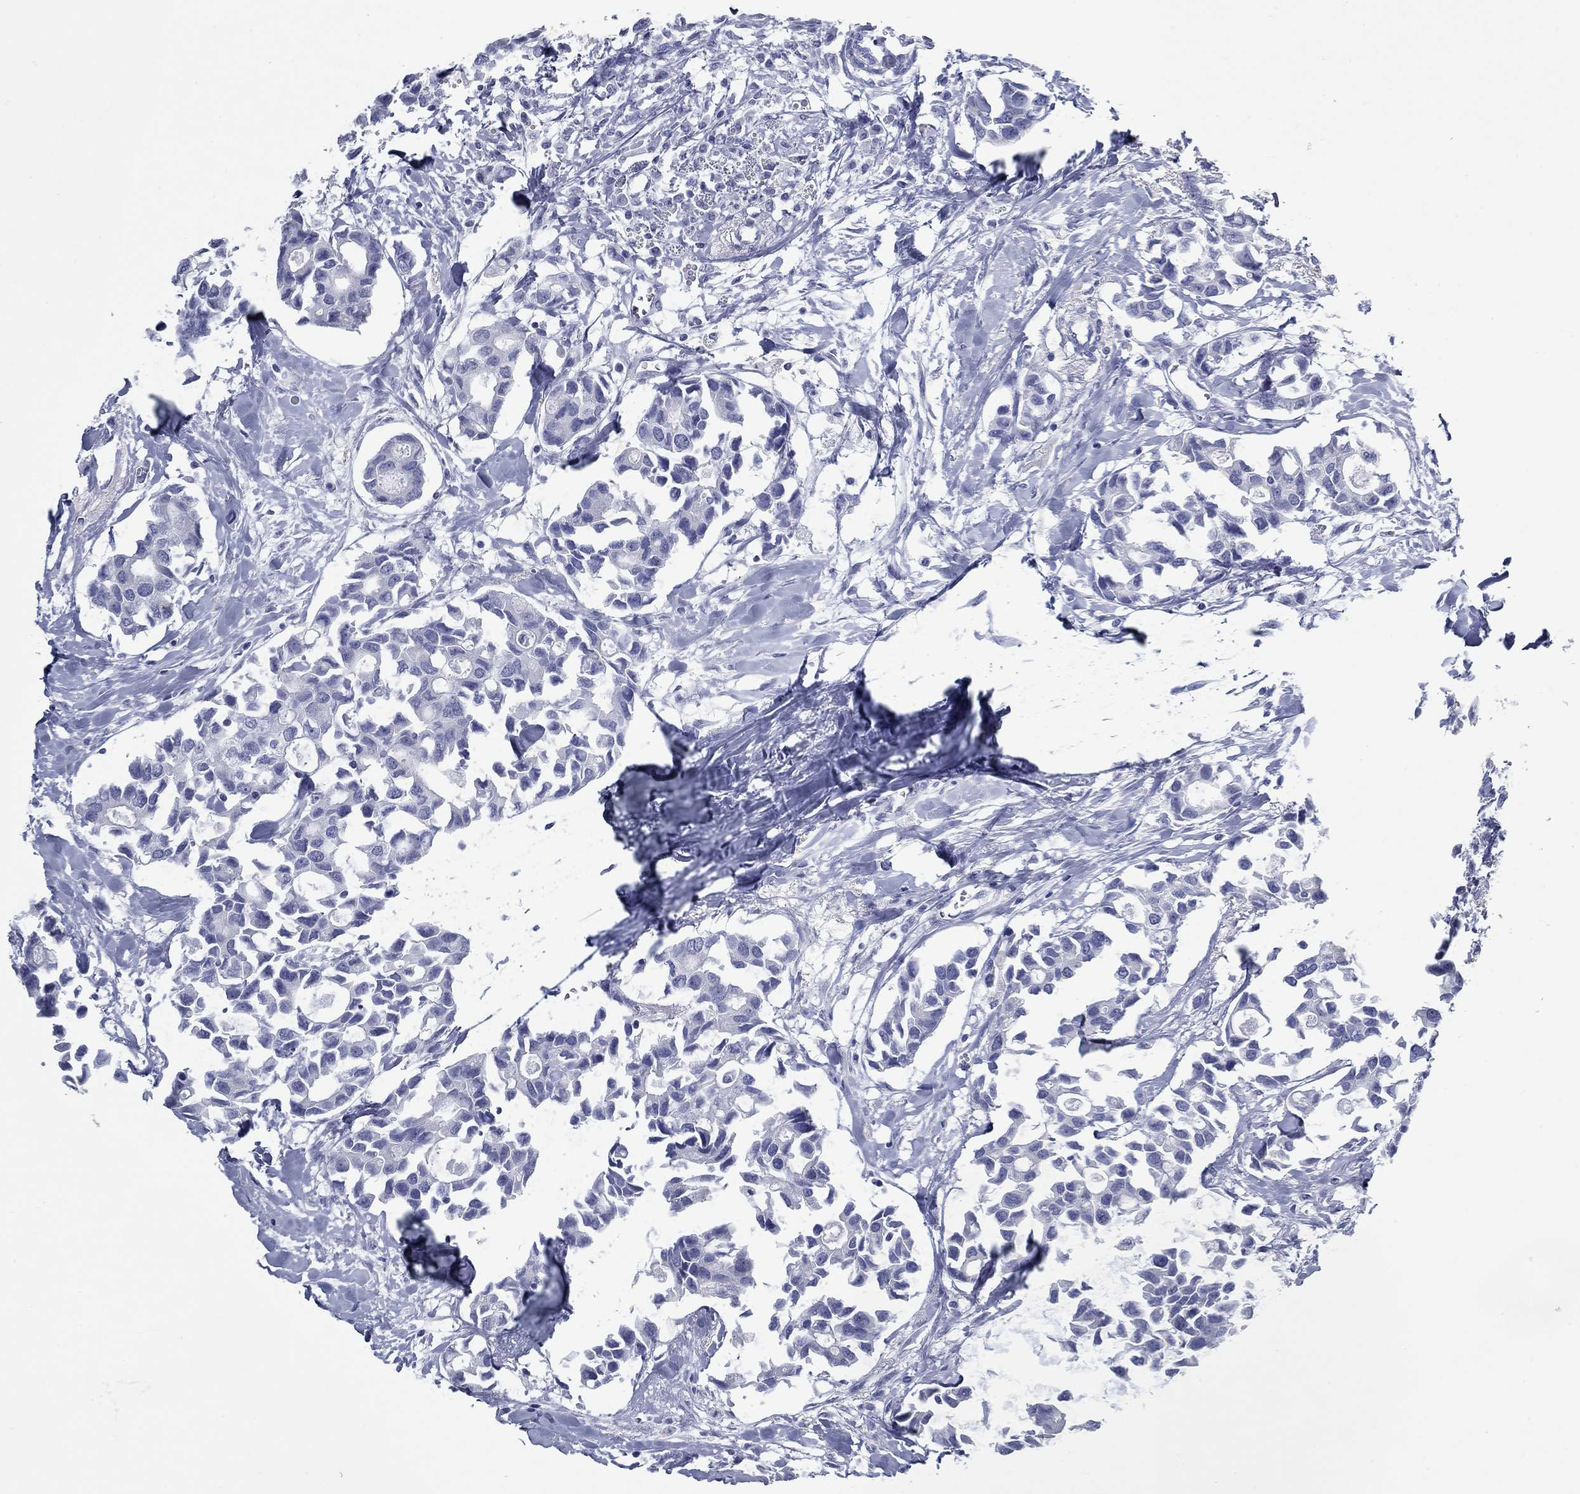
{"staining": {"intensity": "negative", "quantity": "none", "location": "none"}, "tissue": "breast cancer", "cell_type": "Tumor cells", "image_type": "cancer", "snomed": [{"axis": "morphology", "description": "Duct carcinoma"}, {"axis": "topography", "description": "Breast"}], "caption": "There is no significant expression in tumor cells of breast invasive ductal carcinoma.", "gene": "KIRREL2", "patient": {"sex": "female", "age": 83}}